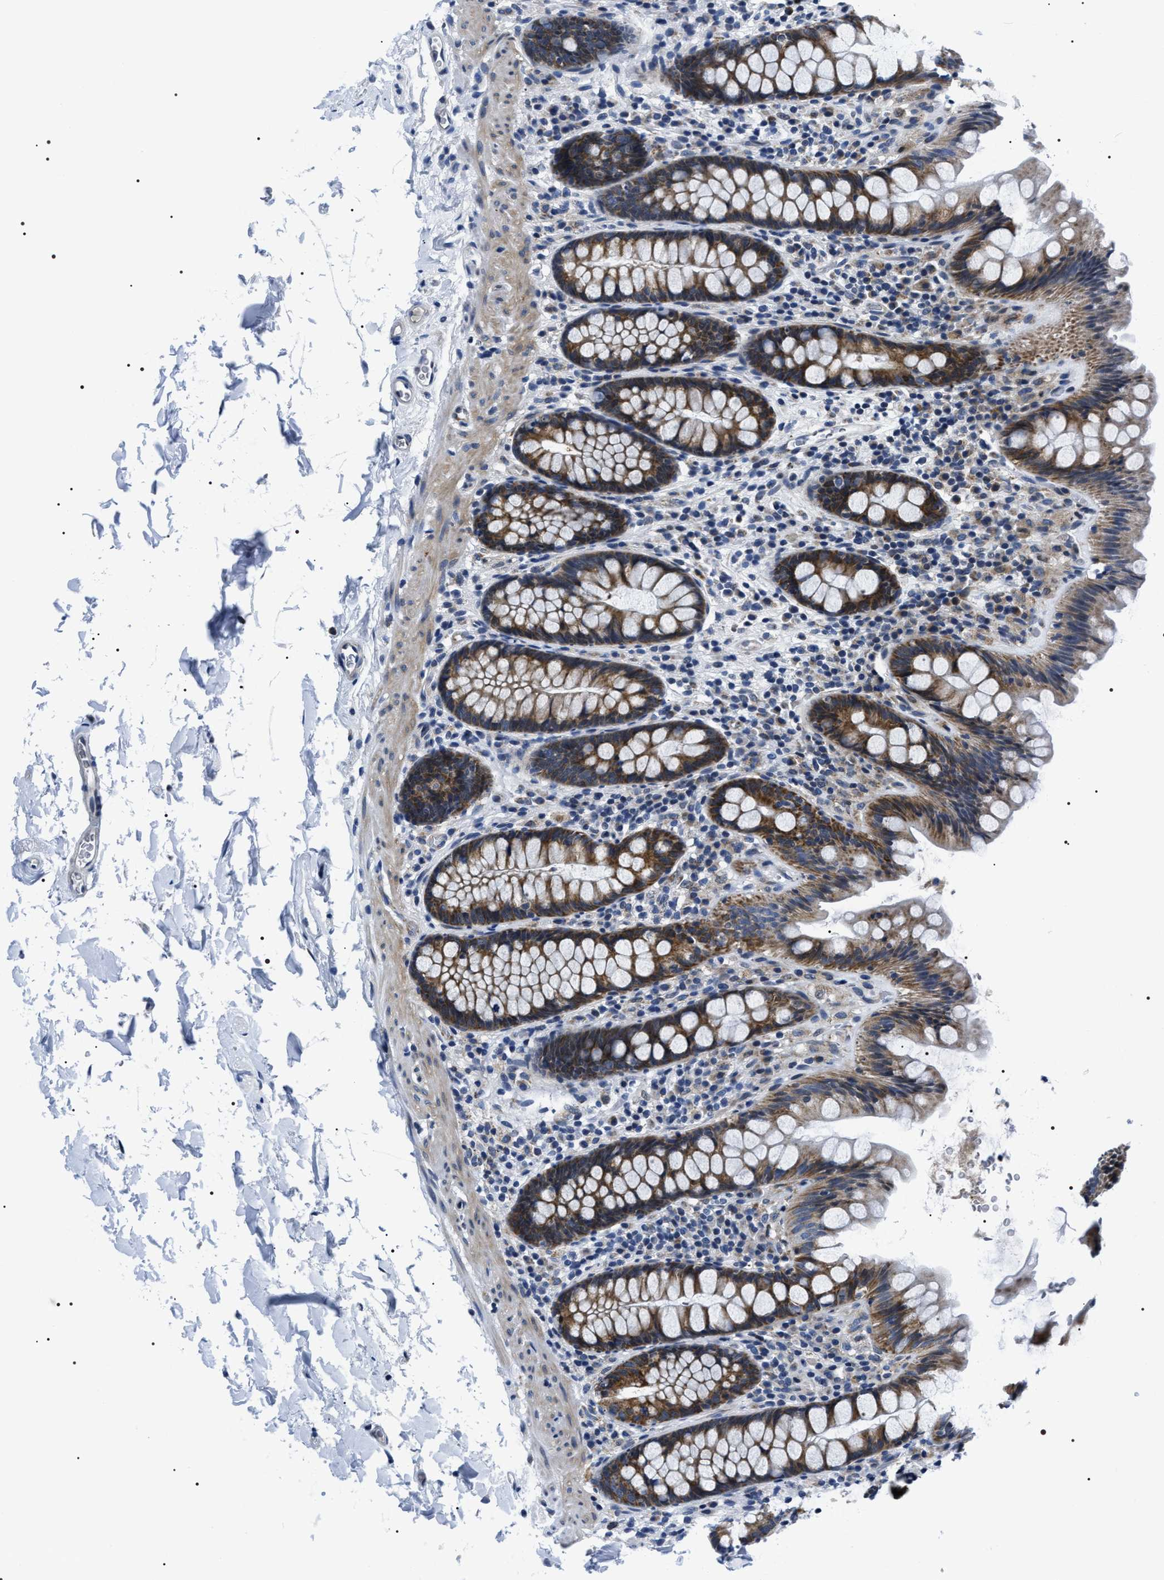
{"staining": {"intensity": "negative", "quantity": "none", "location": "none"}, "tissue": "colon", "cell_type": "Endothelial cells", "image_type": "normal", "snomed": [{"axis": "morphology", "description": "Normal tissue, NOS"}, {"axis": "topography", "description": "Colon"}], "caption": "Micrograph shows no protein staining in endothelial cells of normal colon.", "gene": "NTMT1", "patient": {"sex": "female", "age": 80}}